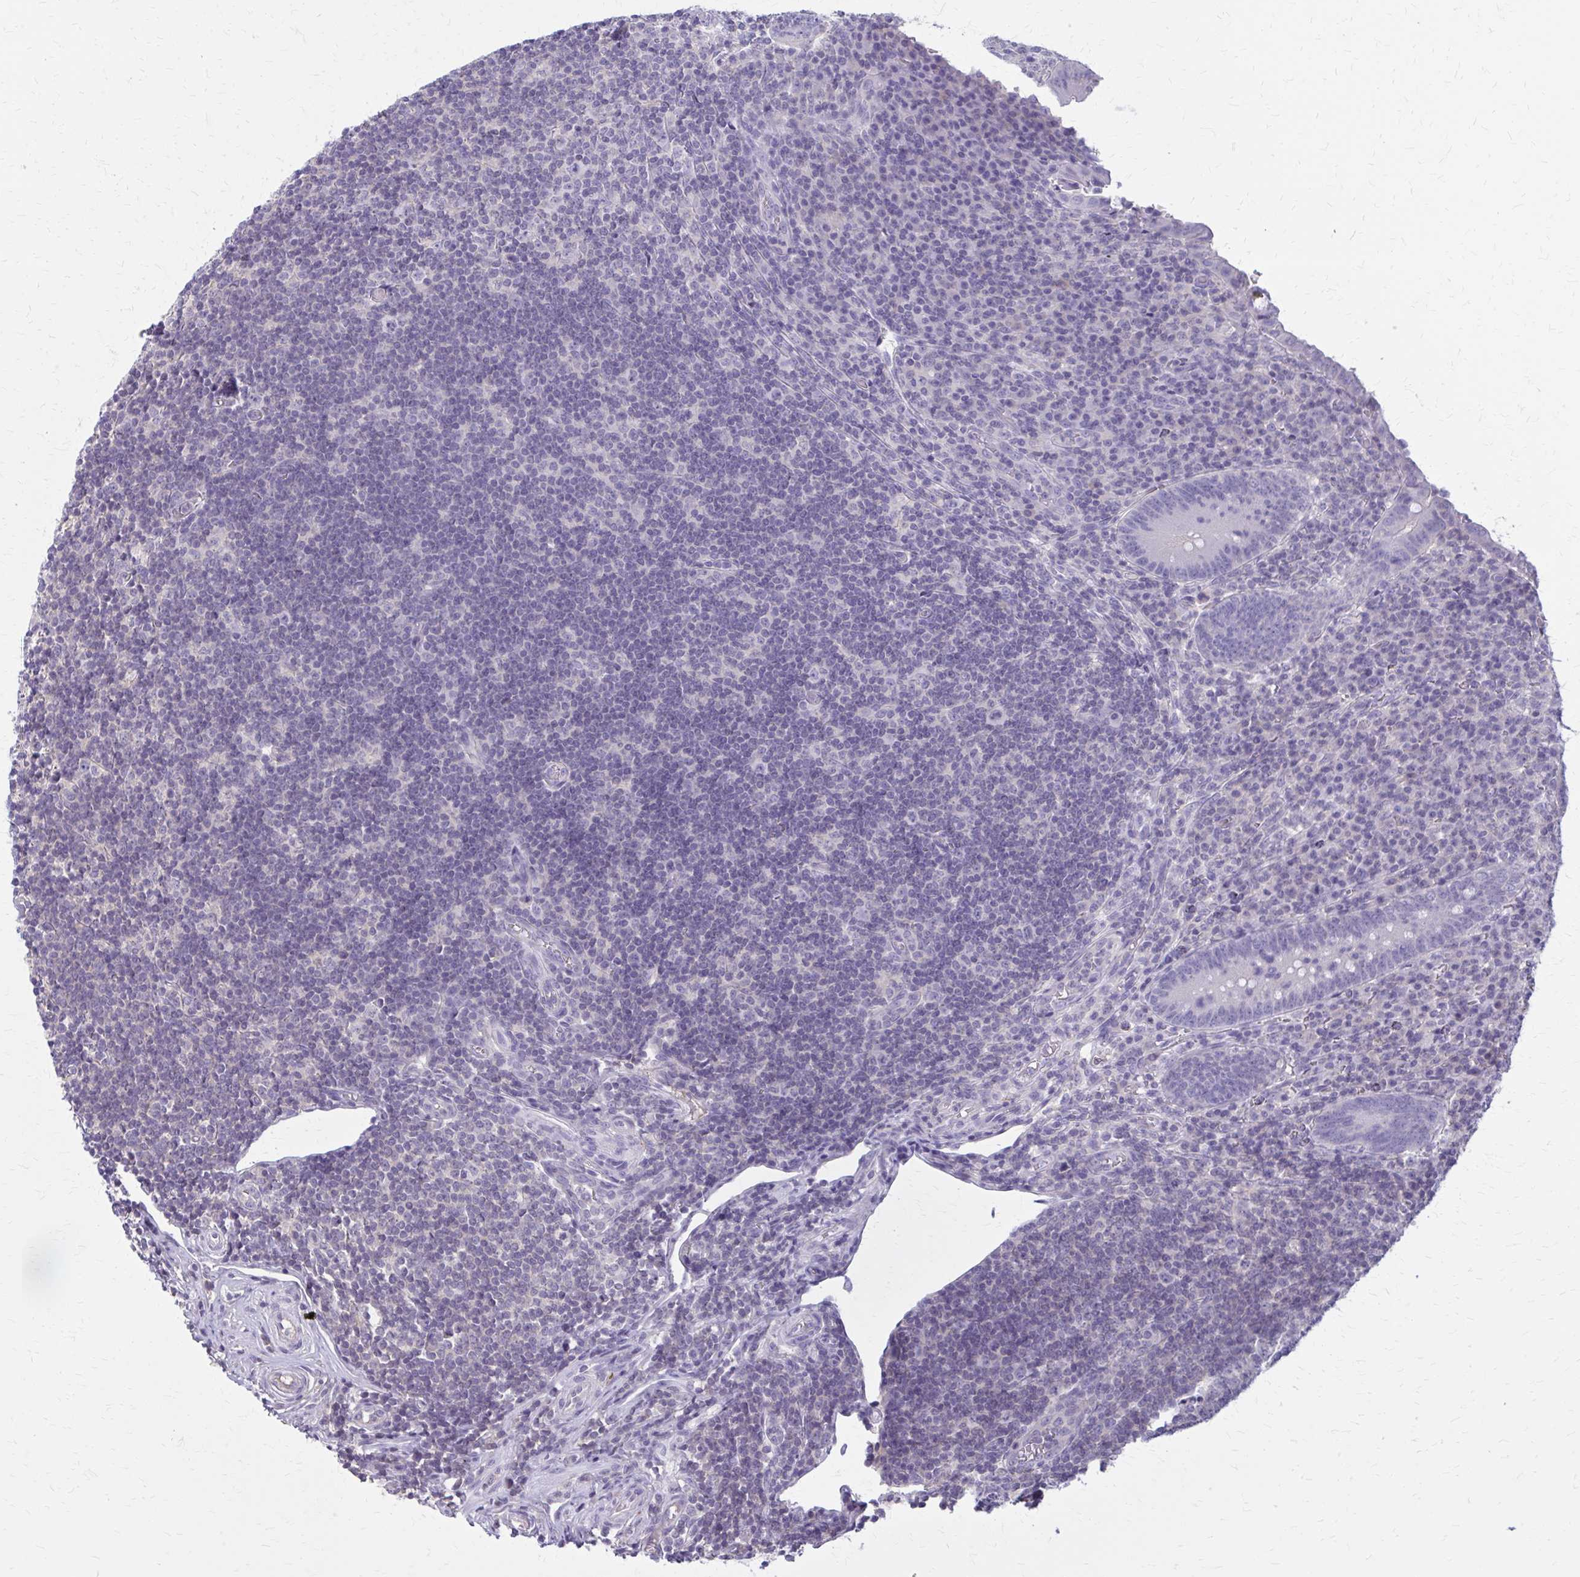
{"staining": {"intensity": "negative", "quantity": "none", "location": "none"}, "tissue": "appendix", "cell_type": "Glandular cells", "image_type": "normal", "snomed": [{"axis": "morphology", "description": "Normal tissue, NOS"}, {"axis": "topography", "description": "Appendix"}], "caption": "Immunohistochemical staining of benign human appendix exhibits no significant staining in glandular cells.", "gene": "OR4A47", "patient": {"sex": "male", "age": 18}}